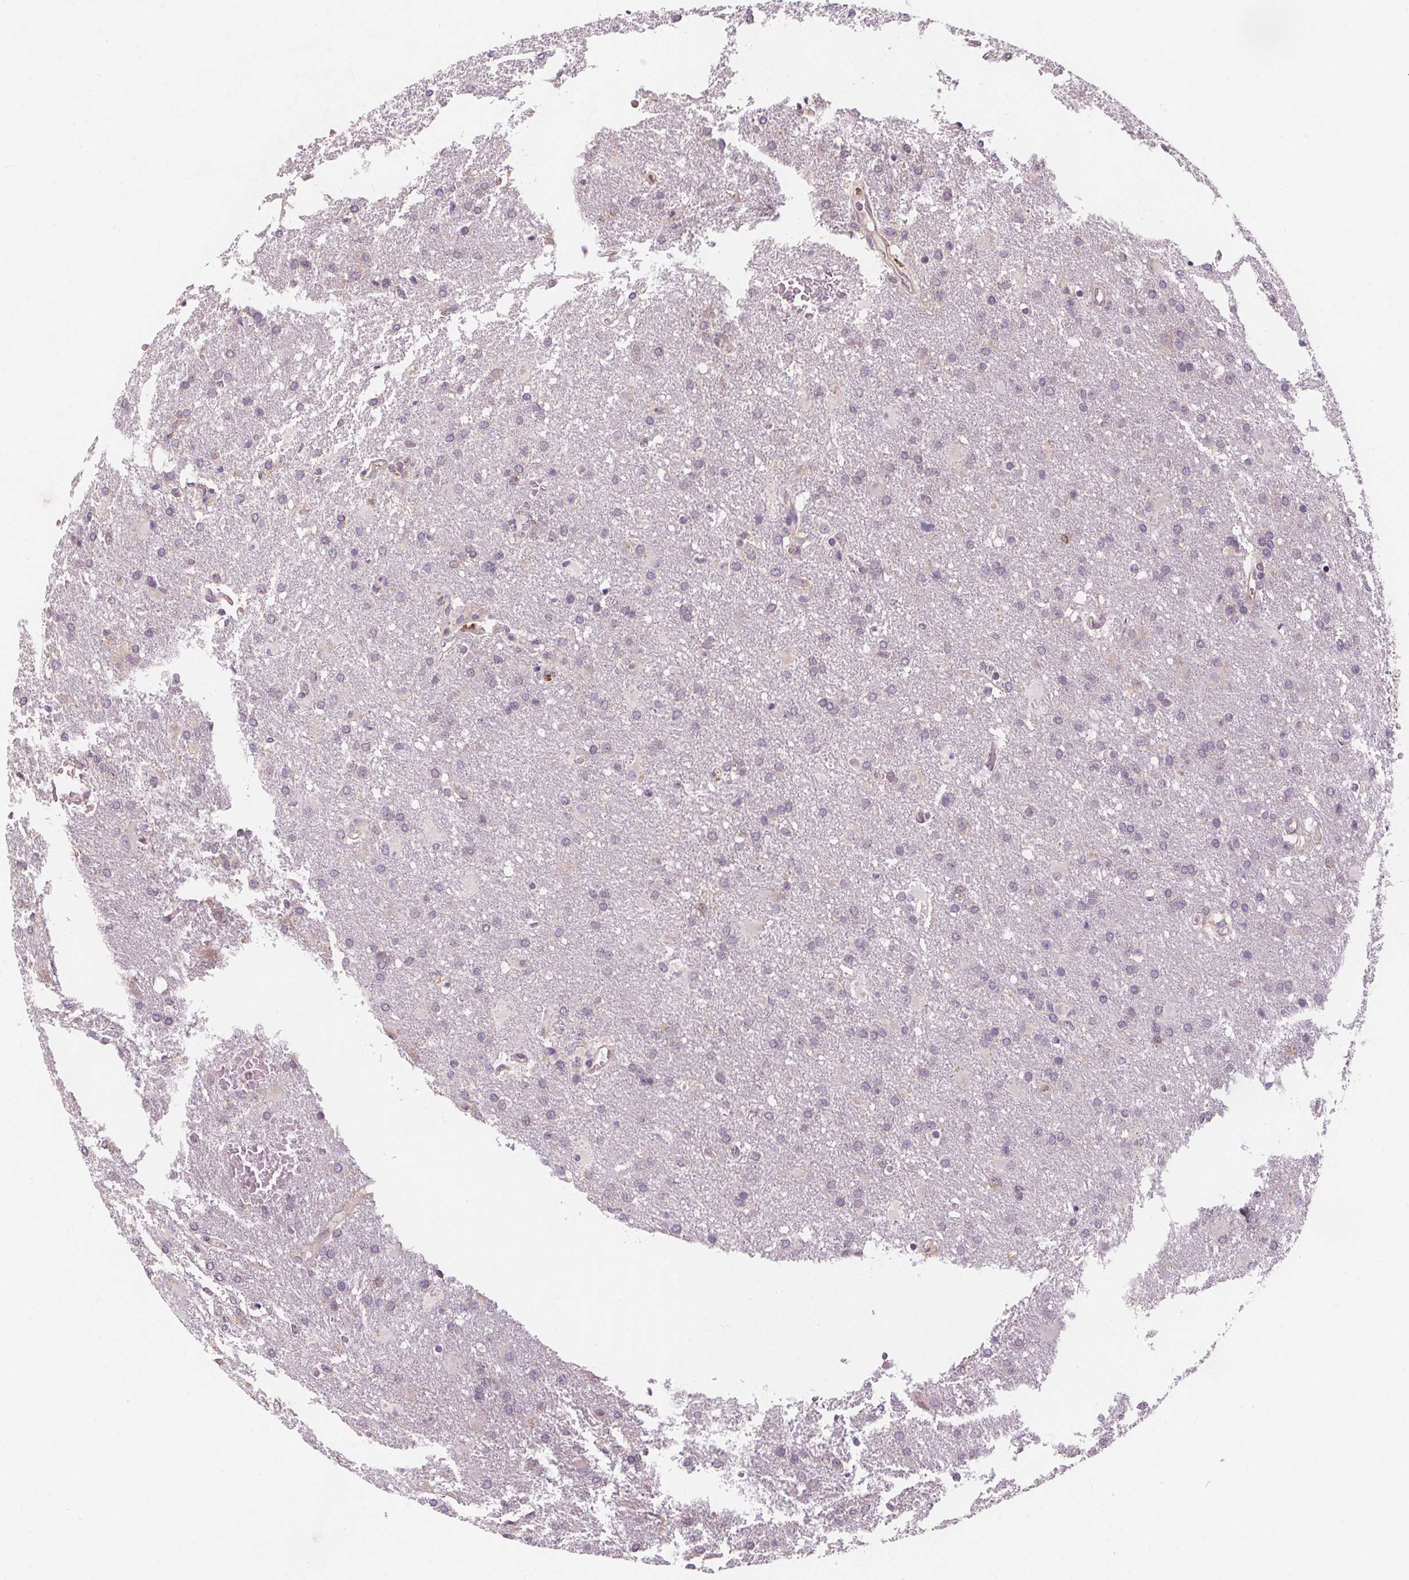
{"staining": {"intensity": "negative", "quantity": "none", "location": "none"}, "tissue": "glioma", "cell_type": "Tumor cells", "image_type": "cancer", "snomed": [{"axis": "morphology", "description": "Glioma, malignant, High grade"}, {"axis": "topography", "description": "Brain"}], "caption": "Tumor cells show no significant protein positivity in glioma. The staining is performed using DAB (3,3'-diaminobenzidine) brown chromogen with nuclei counter-stained in using hematoxylin.", "gene": "TMEM80", "patient": {"sex": "male", "age": 68}}